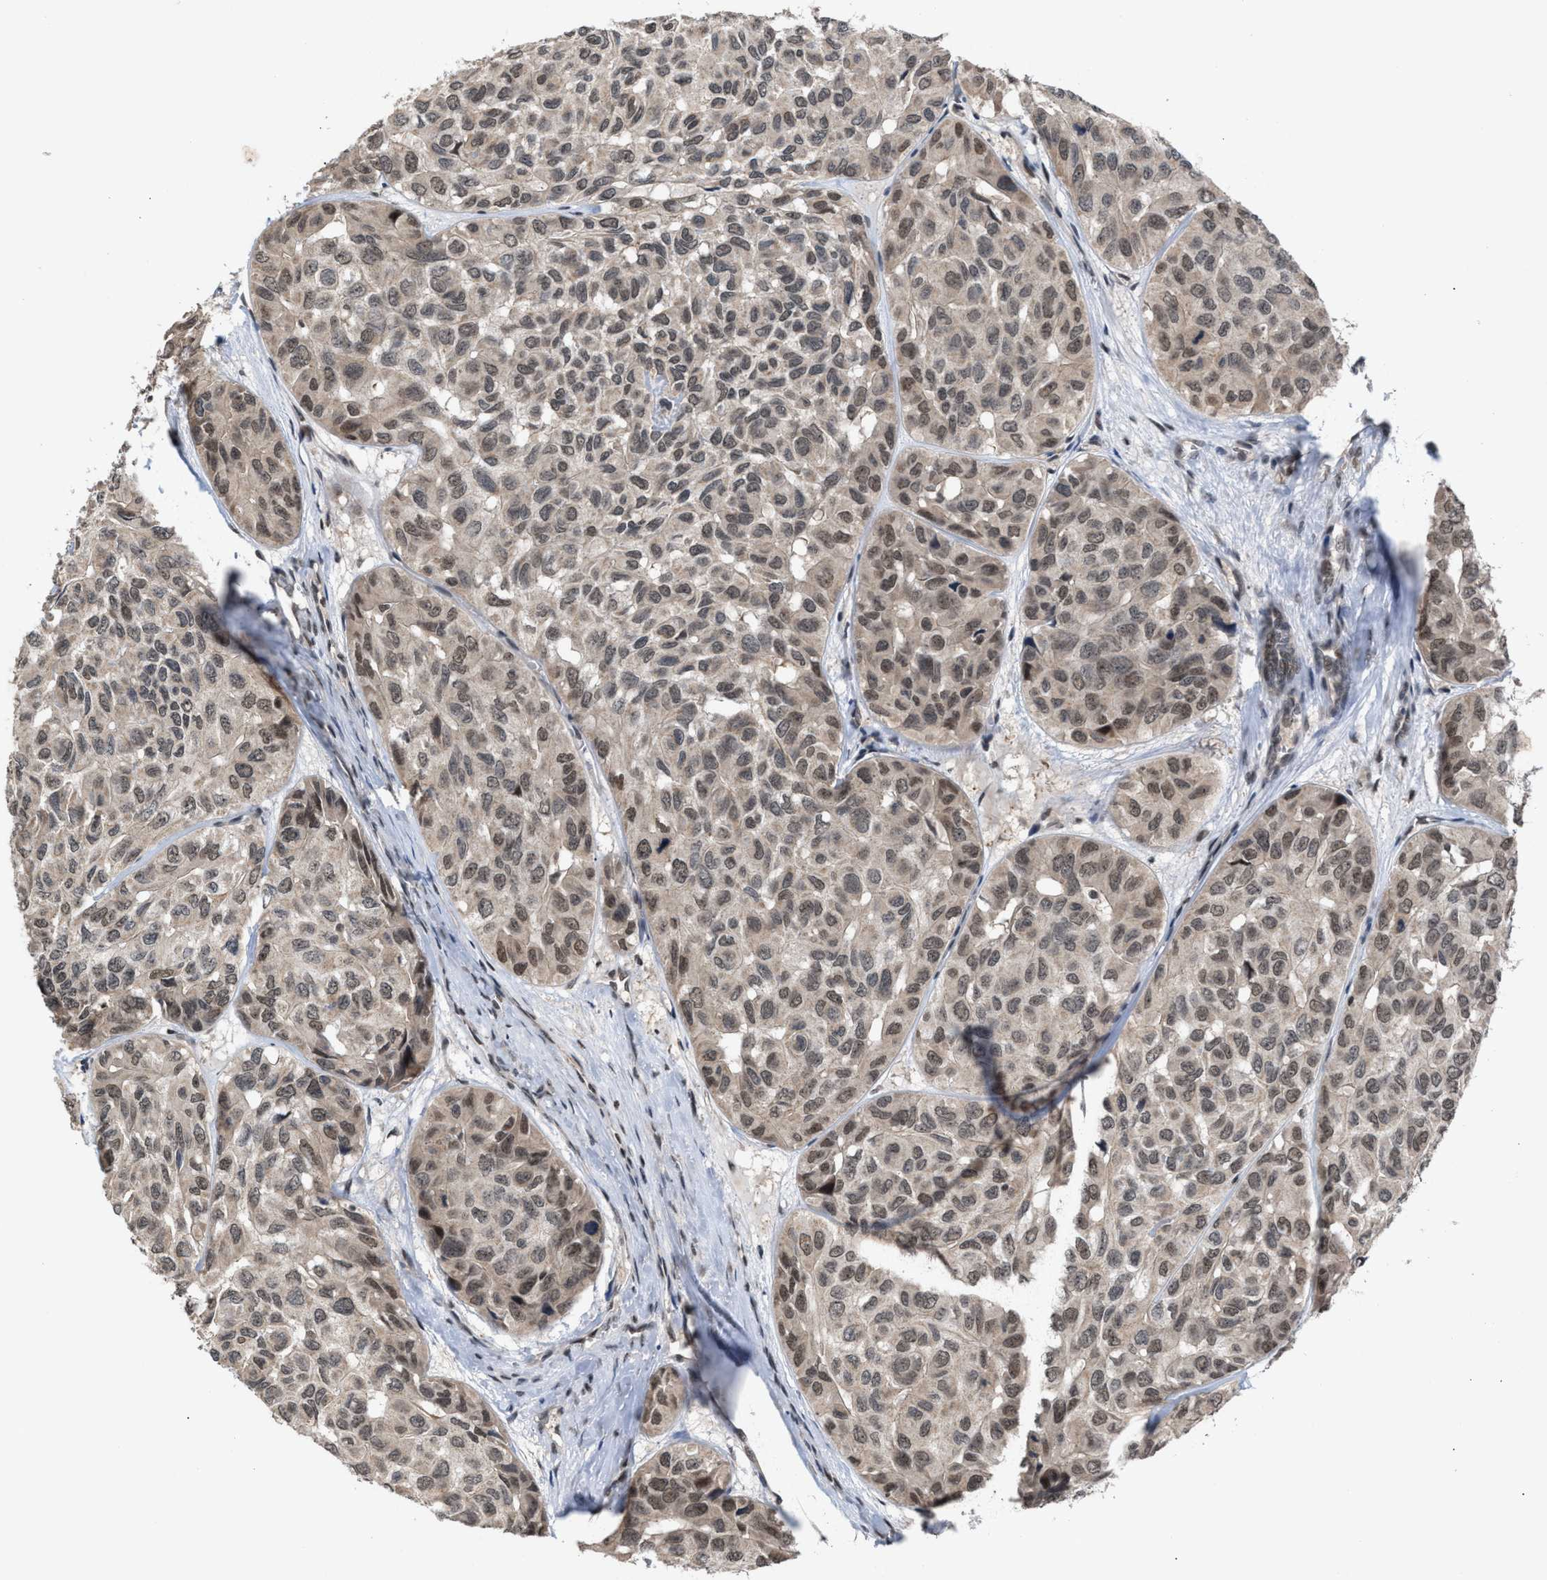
{"staining": {"intensity": "weak", "quantity": ">75%", "location": "nuclear"}, "tissue": "head and neck cancer", "cell_type": "Tumor cells", "image_type": "cancer", "snomed": [{"axis": "morphology", "description": "Adenocarcinoma, NOS"}, {"axis": "topography", "description": "Salivary gland, NOS"}, {"axis": "topography", "description": "Head-Neck"}], "caption": "Human head and neck cancer stained for a protein (brown) exhibits weak nuclear positive expression in about >75% of tumor cells.", "gene": "C9orf78", "patient": {"sex": "female", "age": 76}}